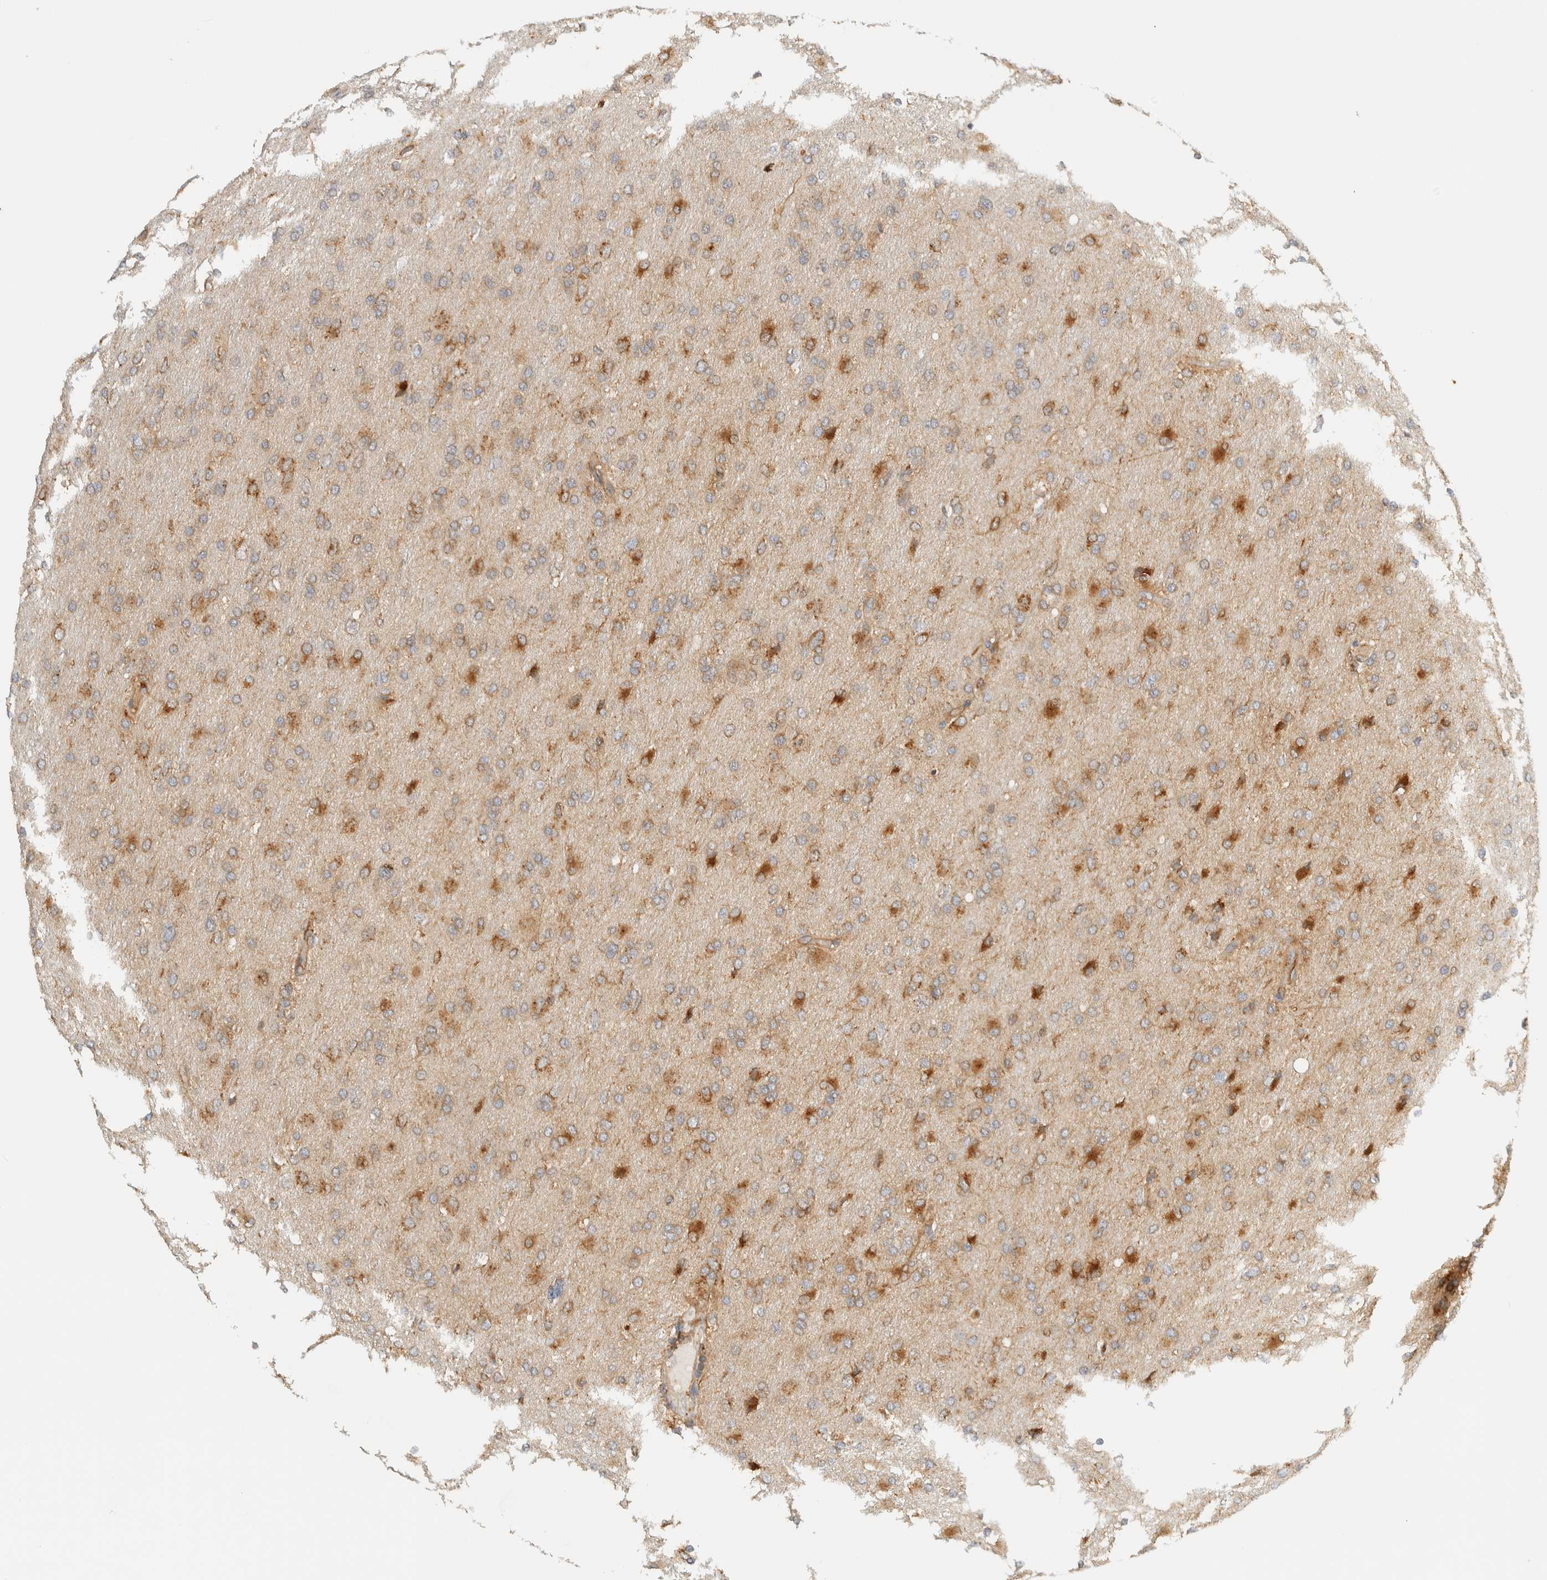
{"staining": {"intensity": "strong", "quantity": "25%-75%", "location": "cytoplasmic/membranous"}, "tissue": "glioma", "cell_type": "Tumor cells", "image_type": "cancer", "snomed": [{"axis": "morphology", "description": "Glioma, malignant, High grade"}, {"axis": "topography", "description": "Cerebral cortex"}], "caption": "The image displays immunohistochemical staining of glioma. There is strong cytoplasmic/membranous expression is appreciated in approximately 25%-75% of tumor cells.", "gene": "TMEM192", "patient": {"sex": "female", "age": 36}}